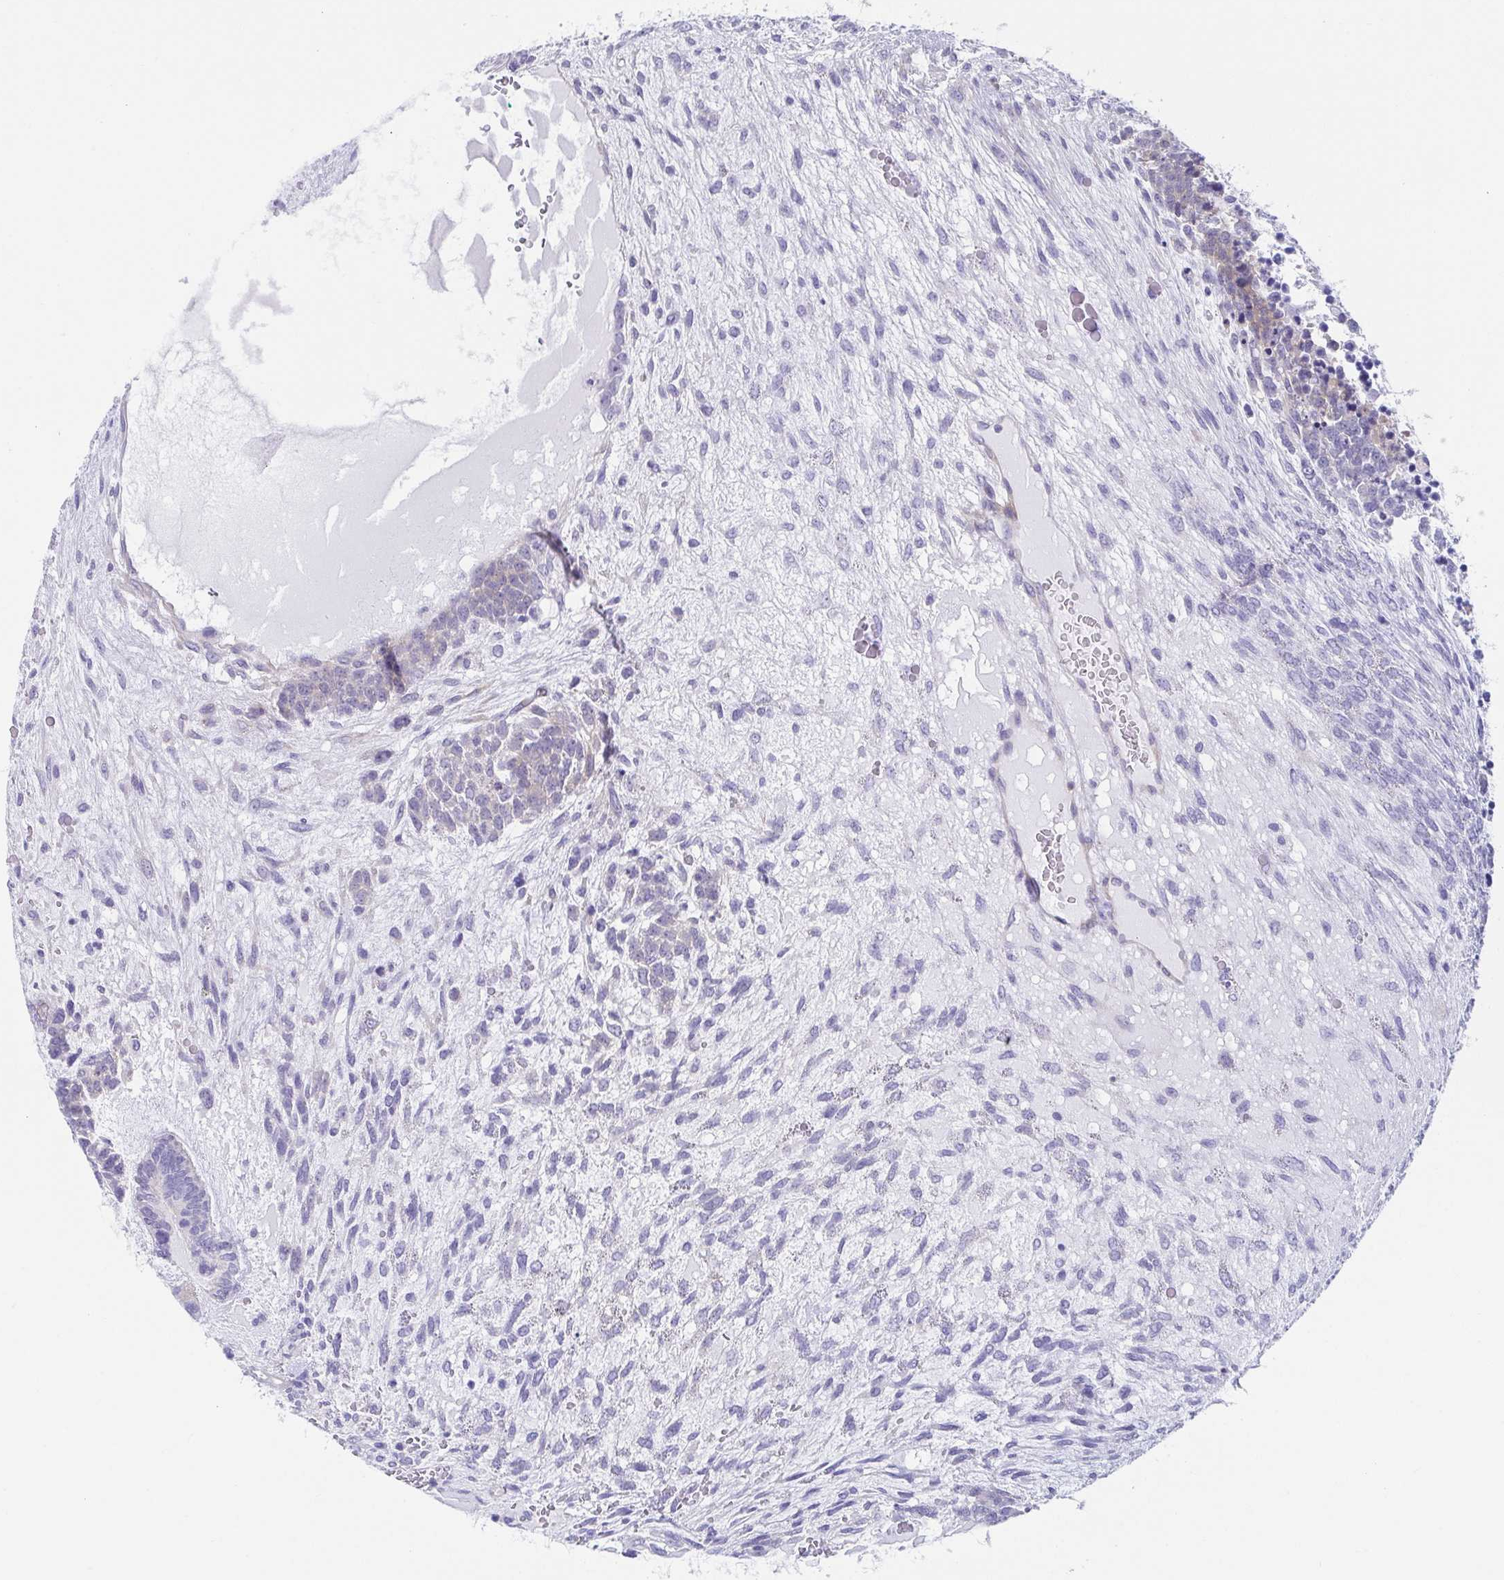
{"staining": {"intensity": "negative", "quantity": "none", "location": "none"}, "tissue": "testis cancer", "cell_type": "Tumor cells", "image_type": "cancer", "snomed": [{"axis": "morphology", "description": "Carcinoma, Embryonal, NOS"}, {"axis": "topography", "description": "Testis"}], "caption": "Immunohistochemistry (IHC) image of neoplastic tissue: human embryonal carcinoma (testis) stained with DAB (3,3'-diaminobenzidine) displays no significant protein positivity in tumor cells. The staining was performed using DAB to visualize the protein expression in brown, while the nuclei were stained in blue with hematoxylin (Magnification: 20x).", "gene": "DYNC1I1", "patient": {"sex": "male", "age": 23}}